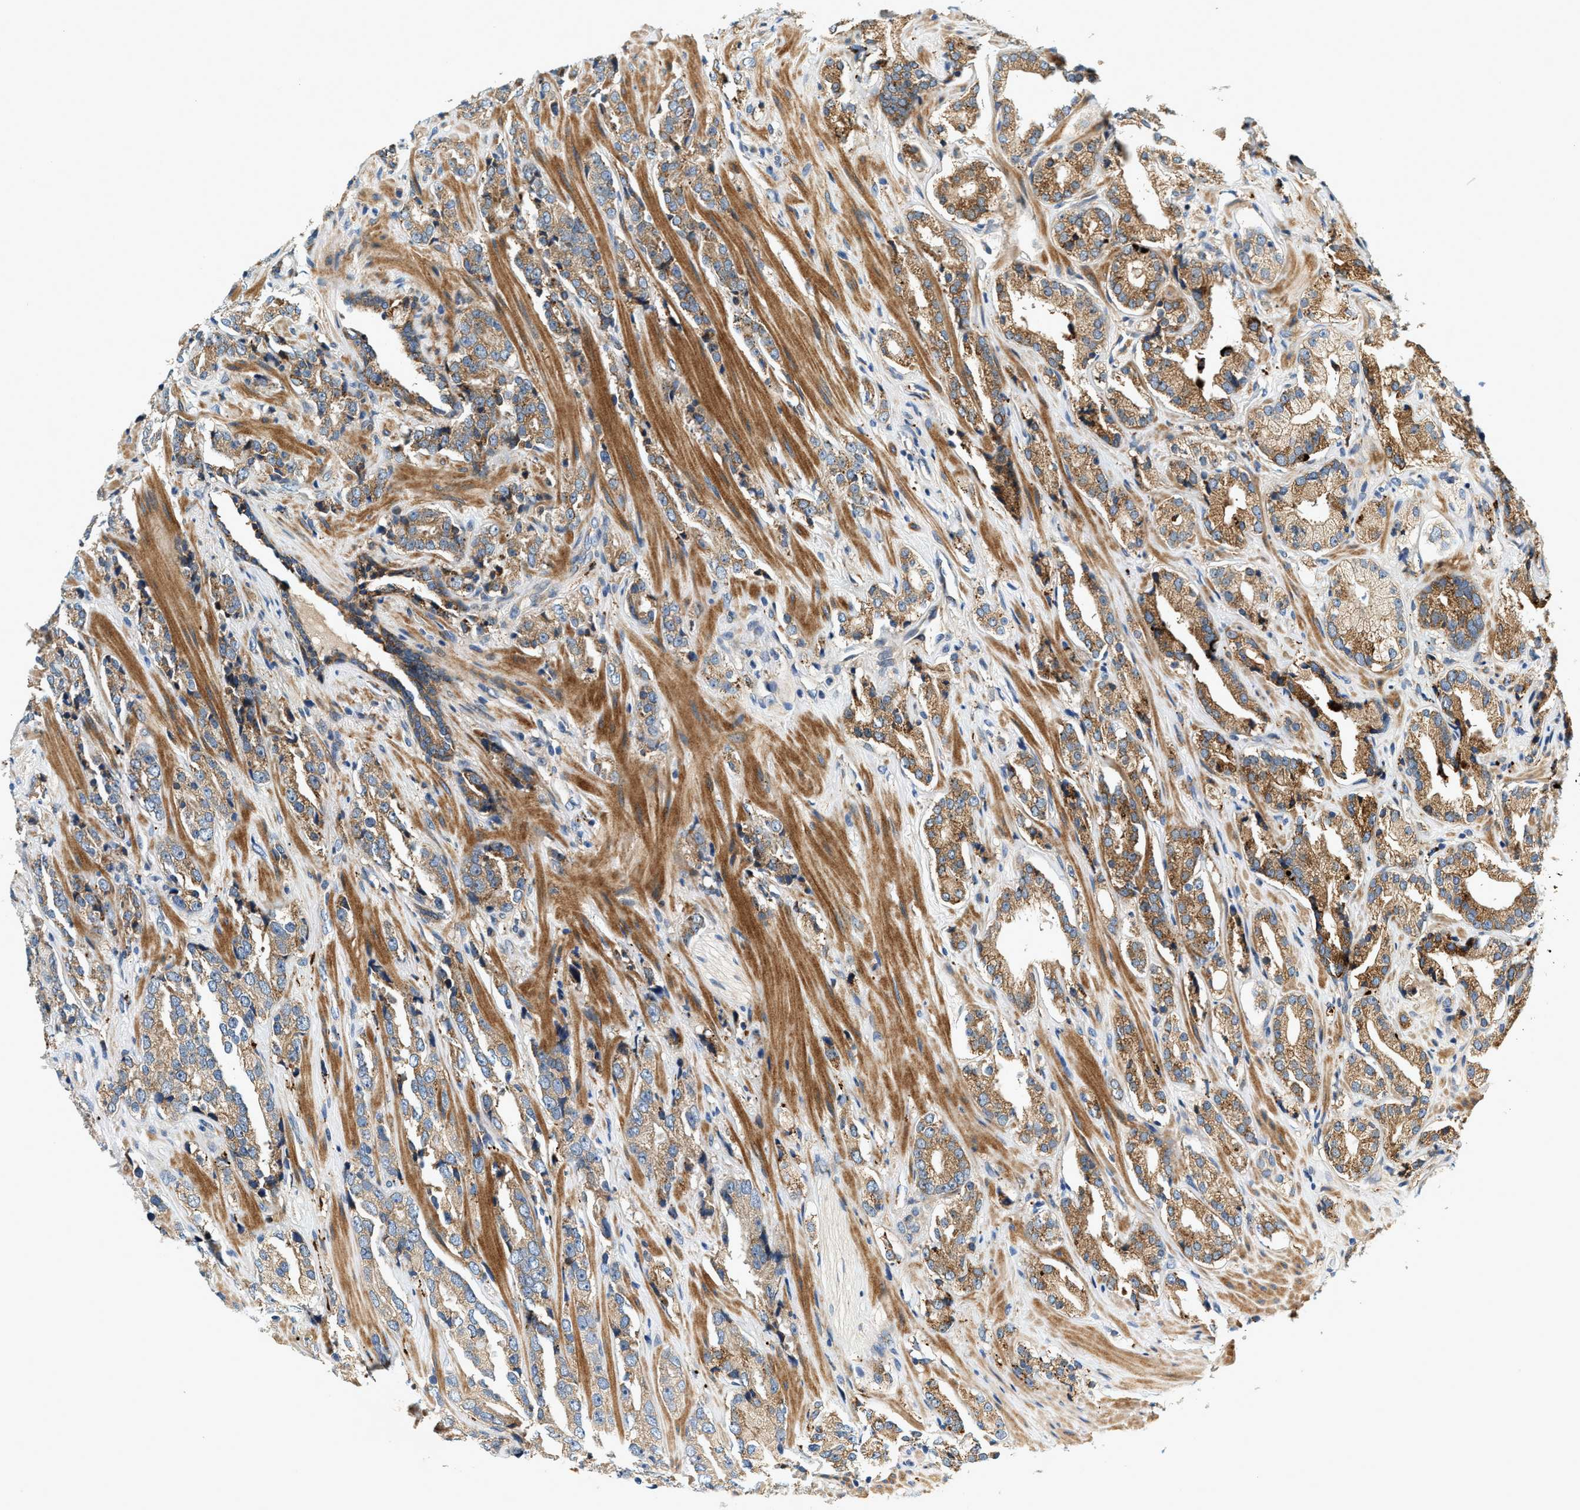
{"staining": {"intensity": "moderate", "quantity": ">75%", "location": "cytoplasmic/membranous"}, "tissue": "prostate cancer", "cell_type": "Tumor cells", "image_type": "cancer", "snomed": [{"axis": "morphology", "description": "Adenocarcinoma, High grade"}, {"axis": "topography", "description": "Prostate"}], "caption": "Human prostate cancer stained with a protein marker exhibits moderate staining in tumor cells.", "gene": "DUSP10", "patient": {"sex": "male", "age": 71}}